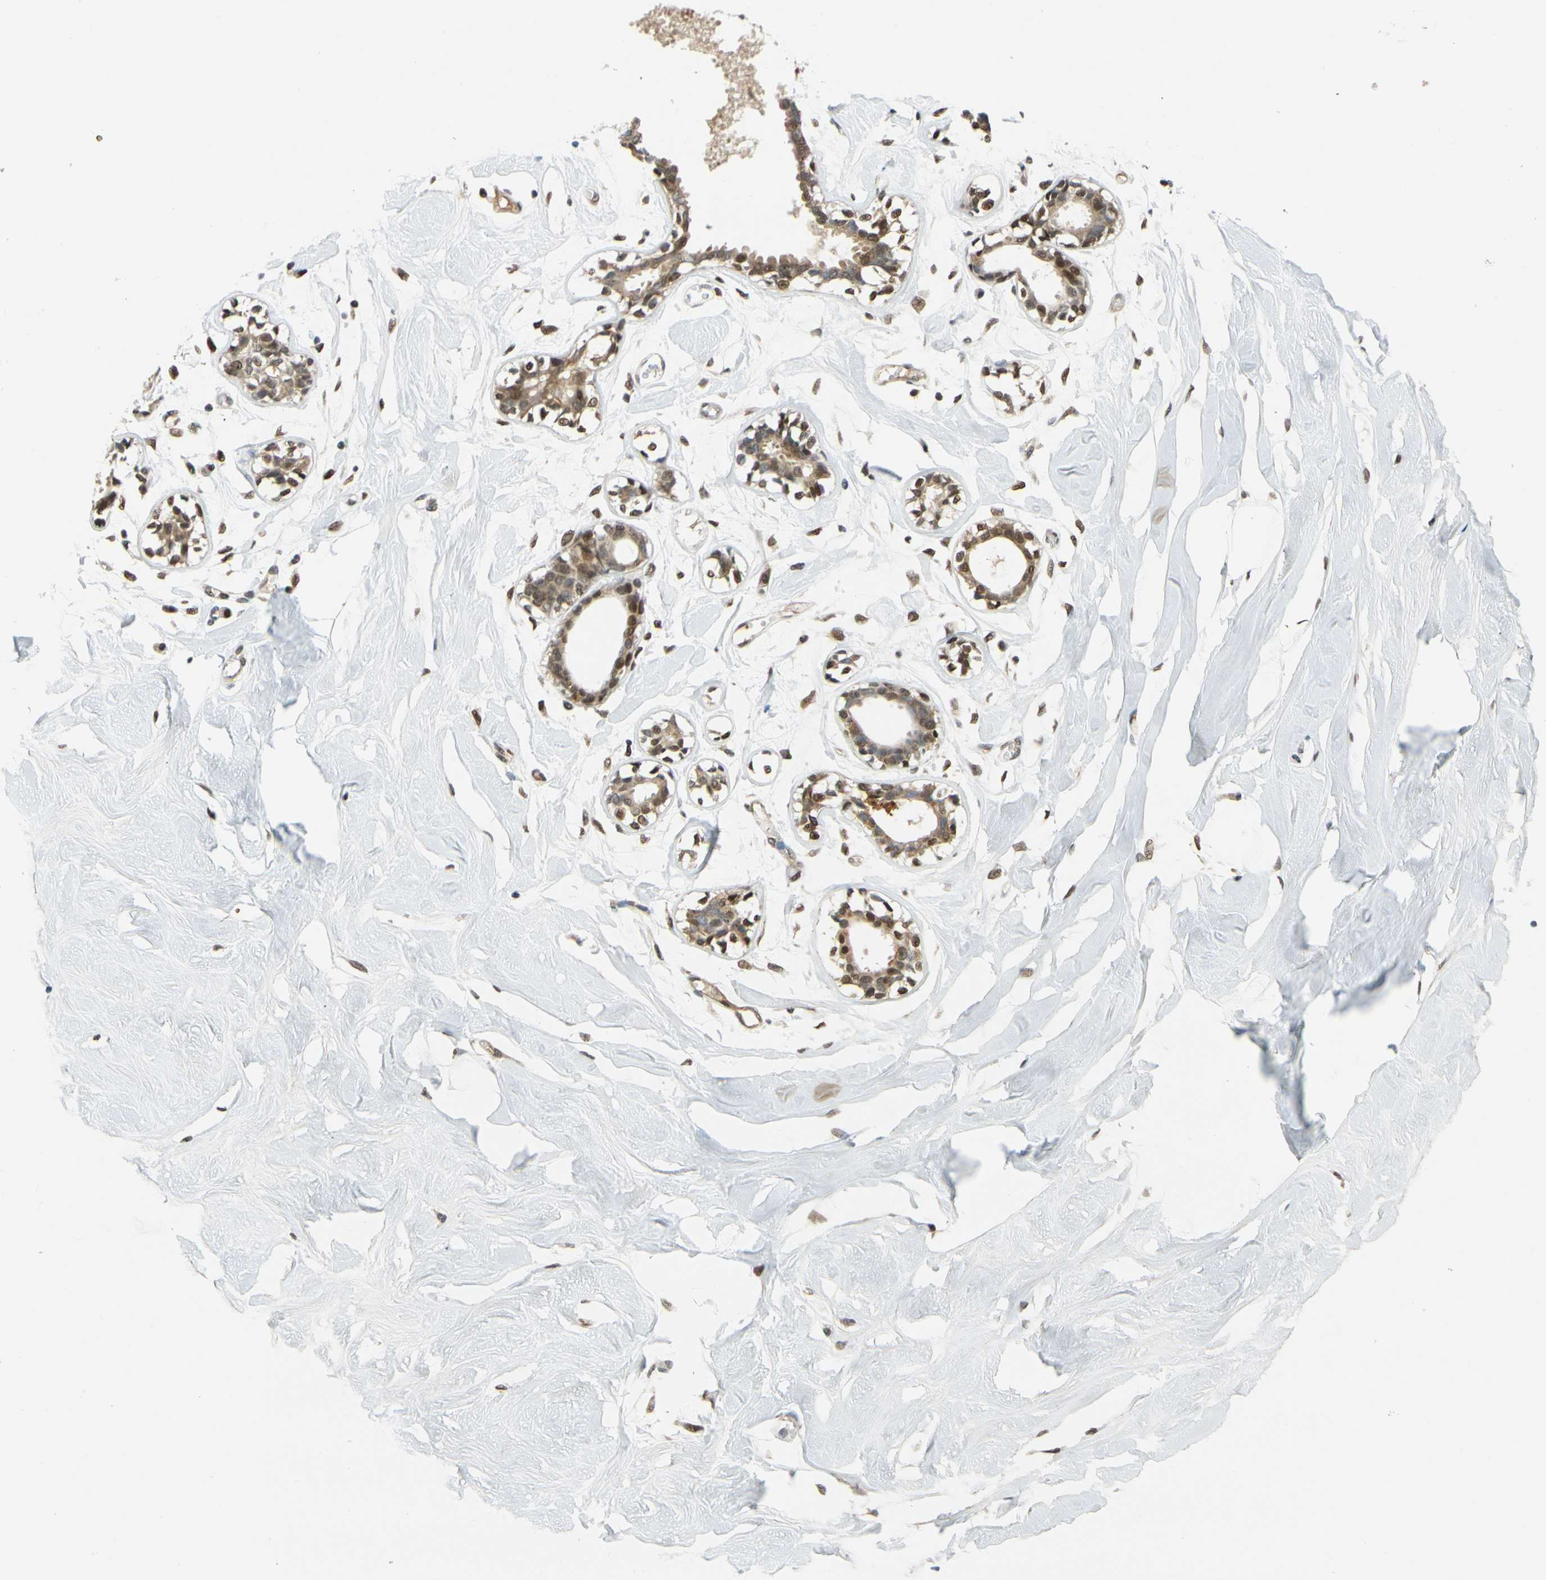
{"staining": {"intensity": "moderate", "quantity": "25%-75%", "location": "nuclear"}, "tissue": "breast", "cell_type": "Adipocytes", "image_type": "normal", "snomed": [{"axis": "morphology", "description": "Normal tissue, NOS"}, {"axis": "topography", "description": "Breast"}, {"axis": "topography", "description": "Soft tissue"}], "caption": "This is an image of immunohistochemistry staining of unremarkable breast, which shows moderate staining in the nuclear of adipocytes.", "gene": "POGZ", "patient": {"sex": "female", "age": 25}}